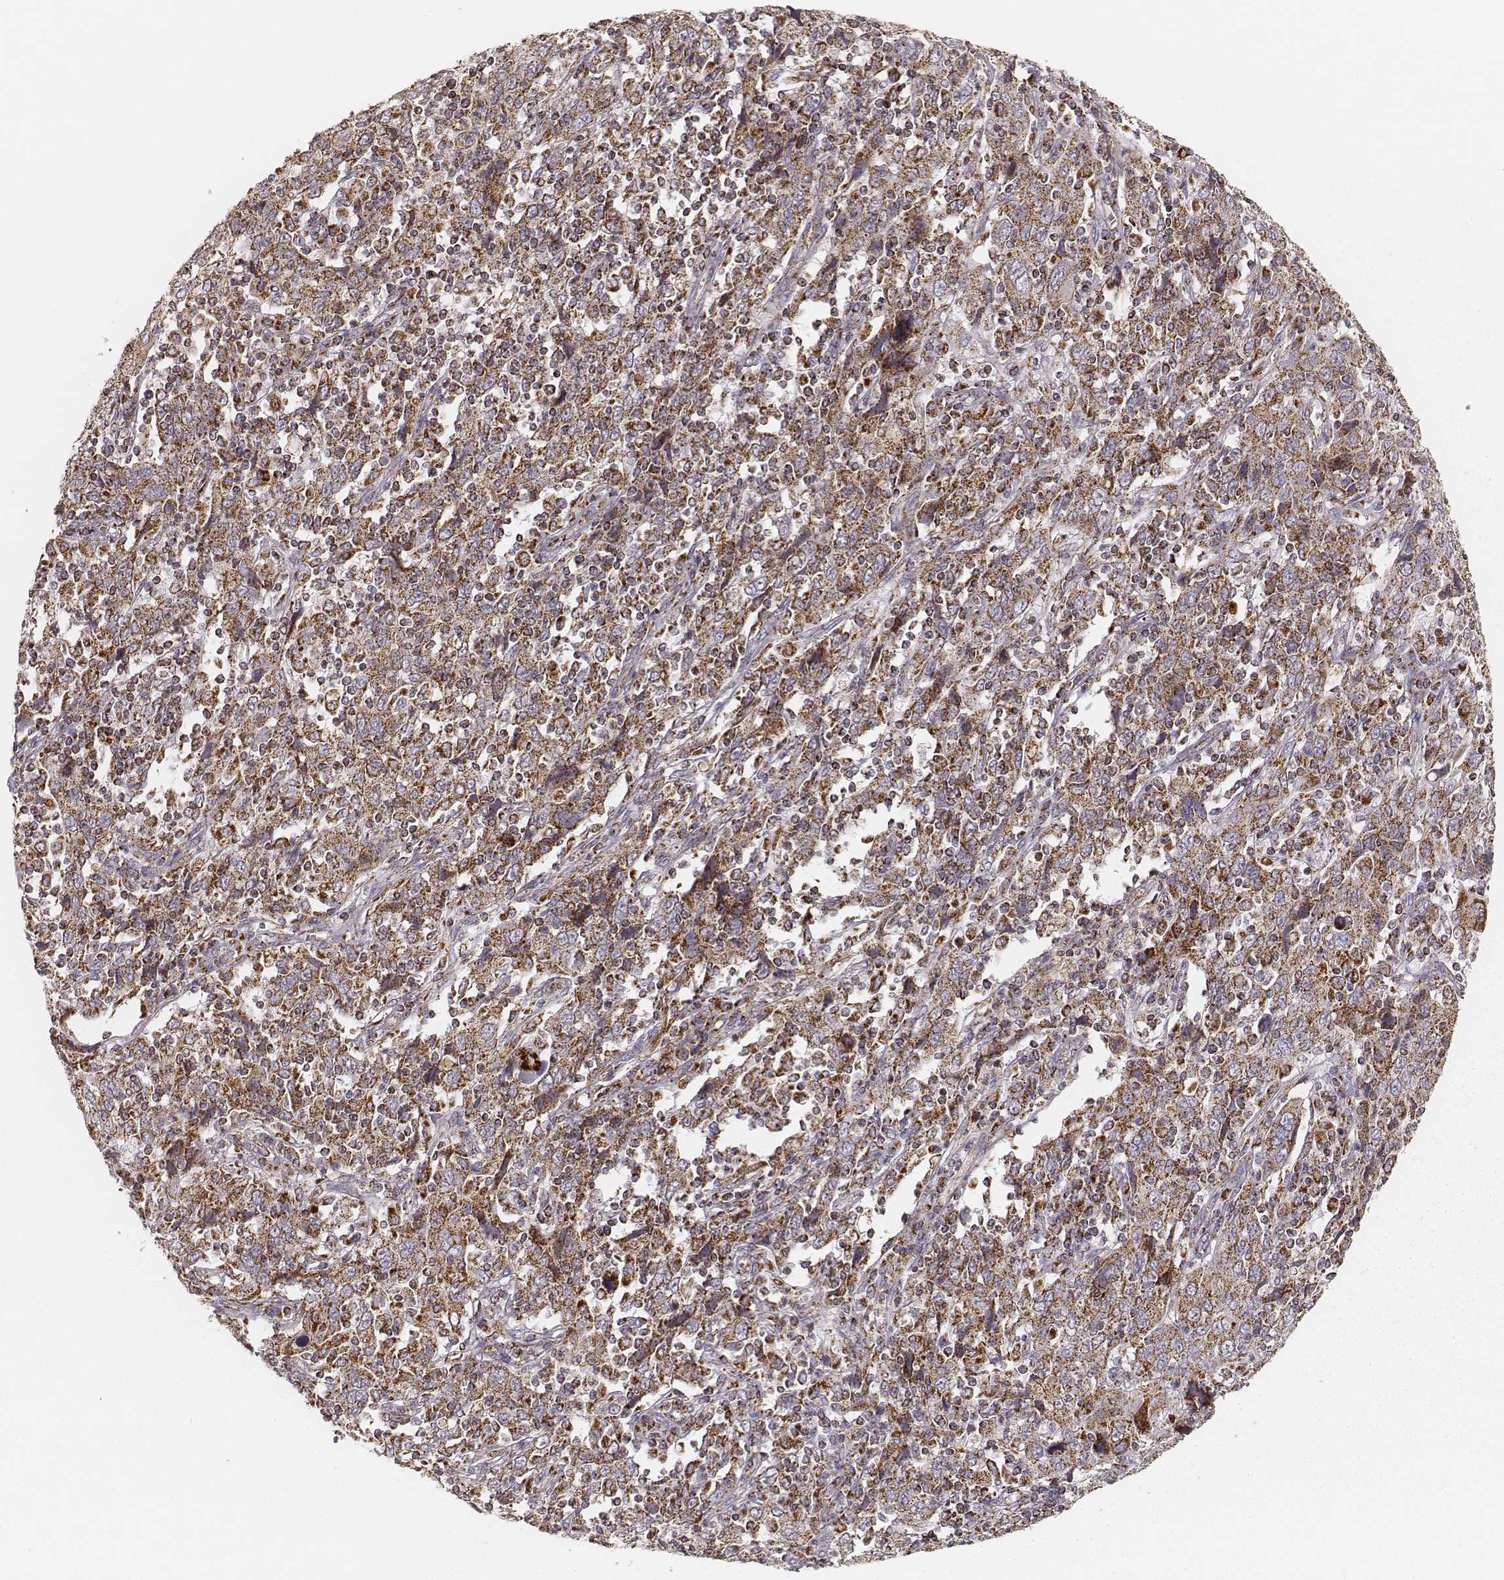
{"staining": {"intensity": "strong", "quantity": ">75%", "location": "cytoplasmic/membranous"}, "tissue": "cervical cancer", "cell_type": "Tumor cells", "image_type": "cancer", "snomed": [{"axis": "morphology", "description": "Squamous cell carcinoma, NOS"}, {"axis": "topography", "description": "Cervix"}], "caption": "The photomicrograph displays staining of cervical cancer (squamous cell carcinoma), revealing strong cytoplasmic/membranous protein positivity (brown color) within tumor cells.", "gene": "CS", "patient": {"sex": "female", "age": 46}}